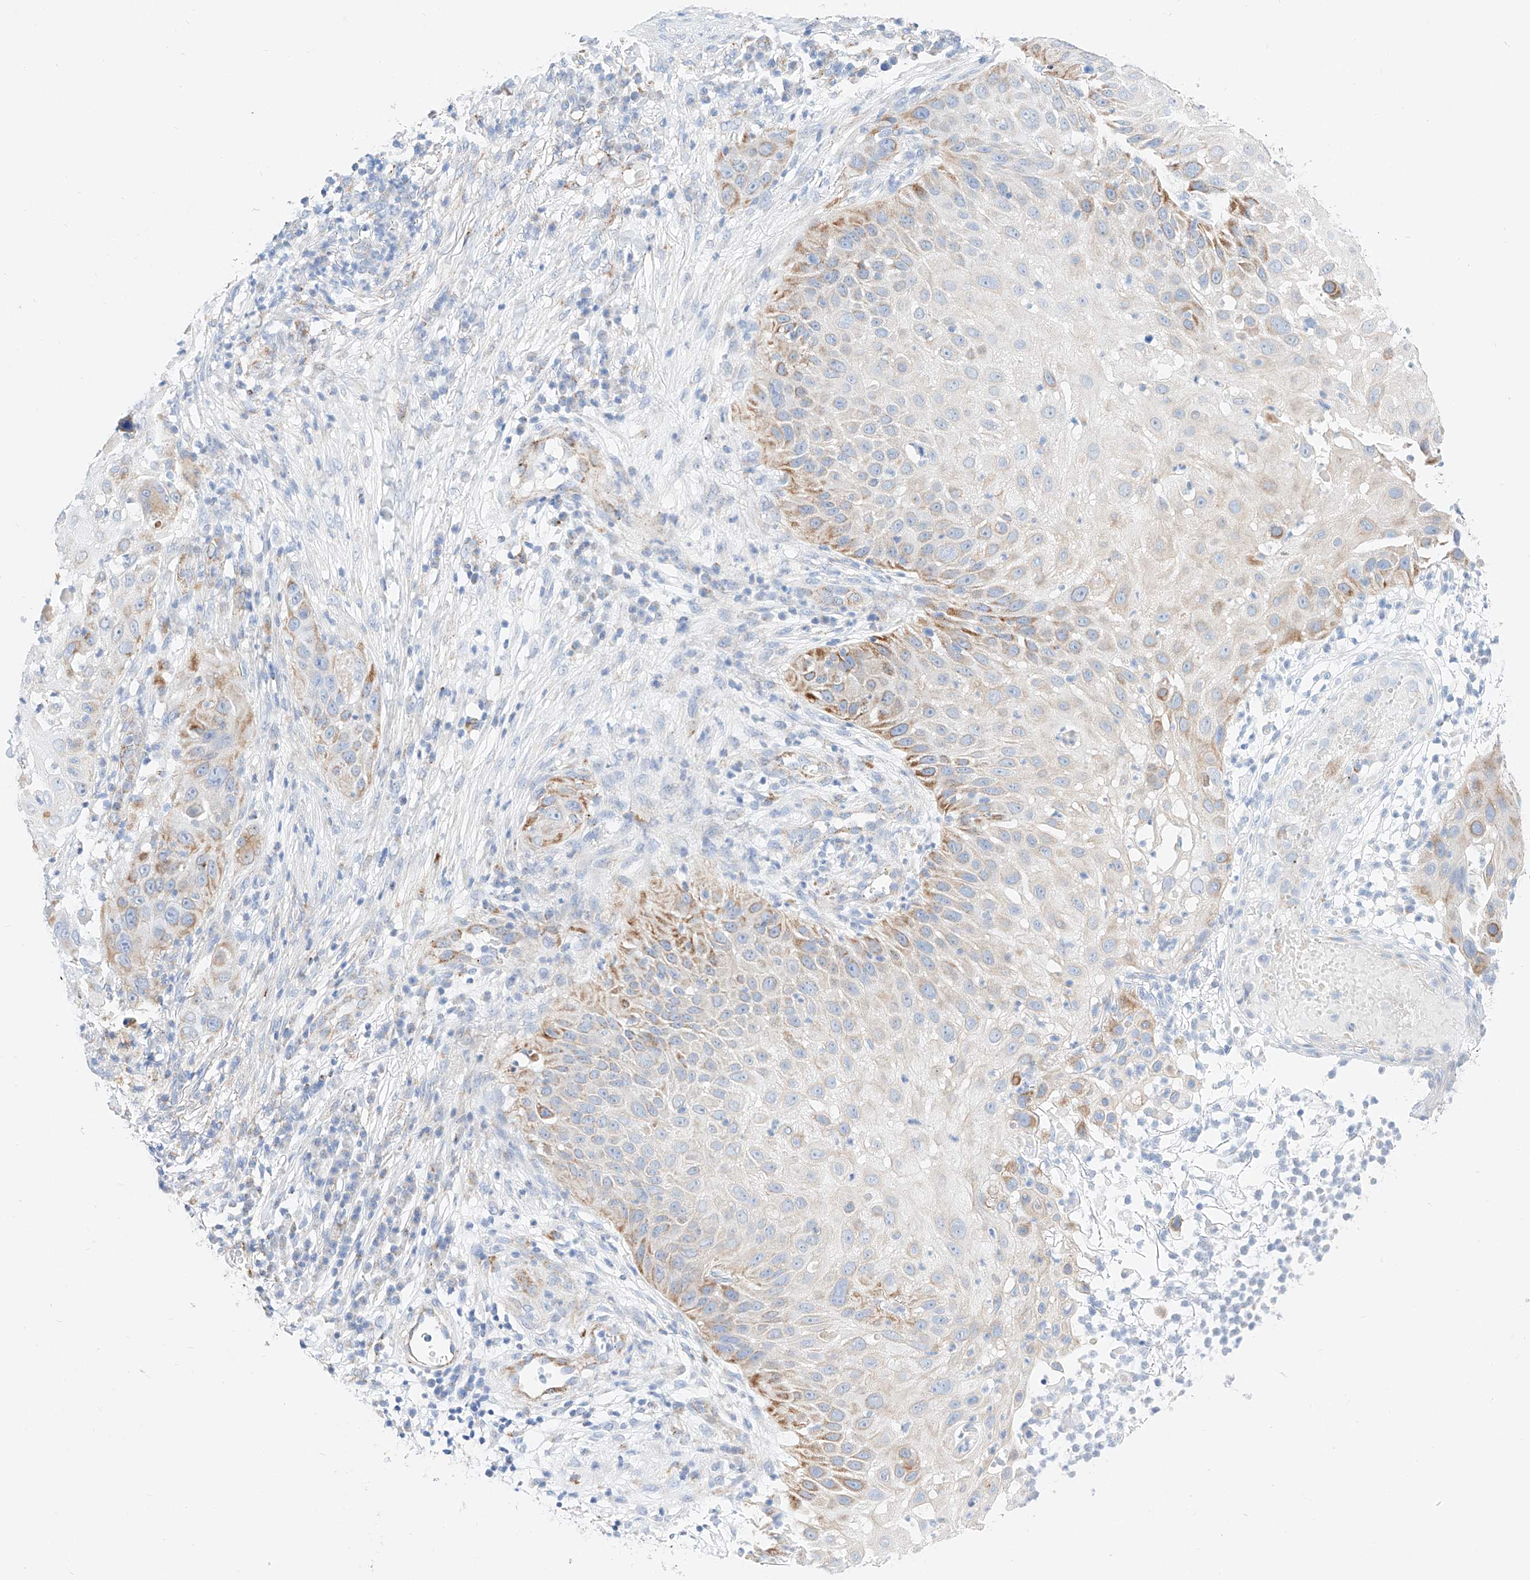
{"staining": {"intensity": "moderate", "quantity": "<25%", "location": "cytoplasmic/membranous"}, "tissue": "skin cancer", "cell_type": "Tumor cells", "image_type": "cancer", "snomed": [{"axis": "morphology", "description": "Squamous cell carcinoma, NOS"}, {"axis": "topography", "description": "Skin"}], "caption": "Skin squamous cell carcinoma tissue demonstrates moderate cytoplasmic/membranous positivity in about <25% of tumor cells, visualized by immunohistochemistry.", "gene": "C6orf62", "patient": {"sex": "female", "age": 44}}